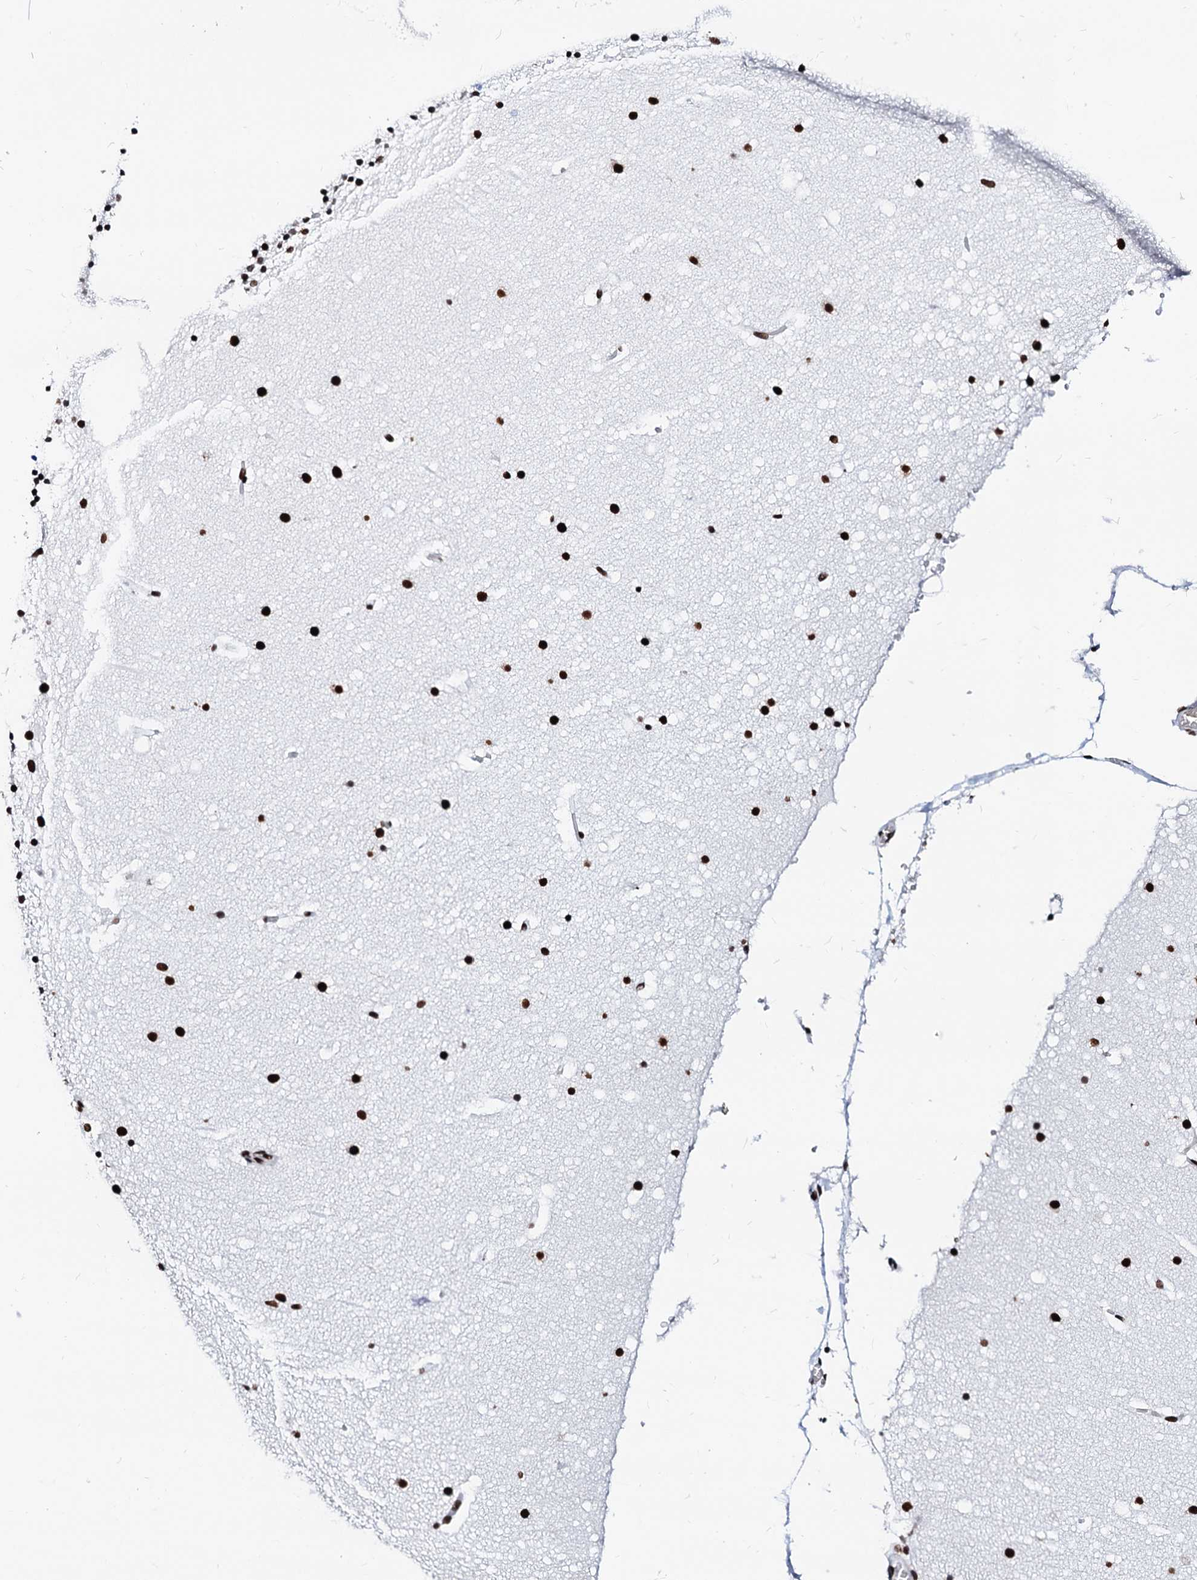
{"staining": {"intensity": "strong", "quantity": "25%-75%", "location": "nuclear"}, "tissue": "cerebellum", "cell_type": "Cells in granular layer", "image_type": "normal", "snomed": [{"axis": "morphology", "description": "Normal tissue, NOS"}, {"axis": "topography", "description": "Cerebellum"}], "caption": "A histopathology image of human cerebellum stained for a protein demonstrates strong nuclear brown staining in cells in granular layer. (DAB IHC with brightfield microscopy, high magnification).", "gene": "RALY", "patient": {"sex": "male", "age": 57}}